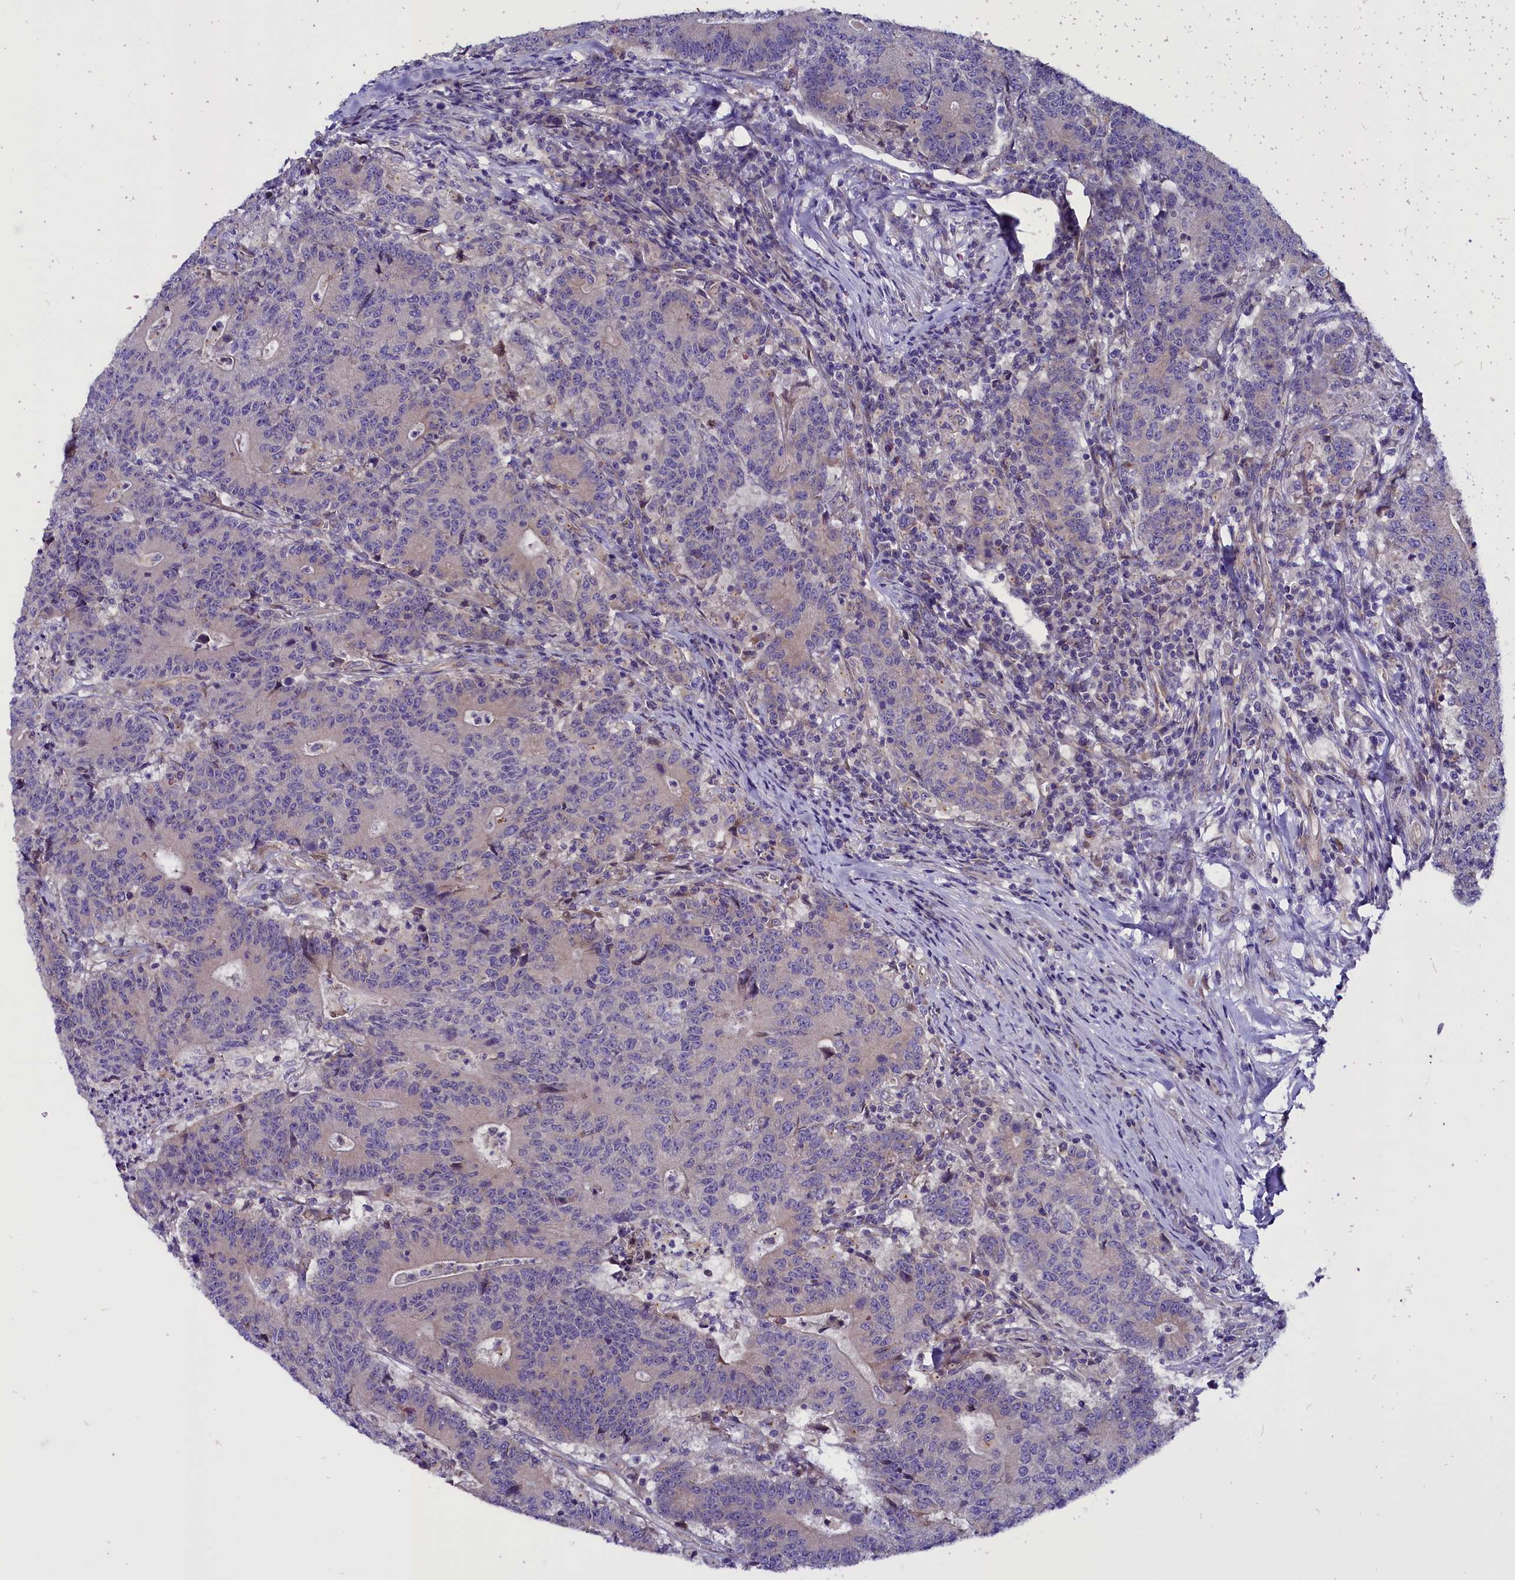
{"staining": {"intensity": "negative", "quantity": "none", "location": "none"}, "tissue": "colorectal cancer", "cell_type": "Tumor cells", "image_type": "cancer", "snomed": [{"axis": "morphology", "description": "Adenocarcinoma, NOS"}, {"axis": "topography", "description": "Colon"}], "caption": "Colorectal cancer (adenocarcinoma) was stained to show a protein in brown. There is no significant staining in tumor cells.", "gene": "CEP170", "patient": {"sex": "female", "age": 75}}